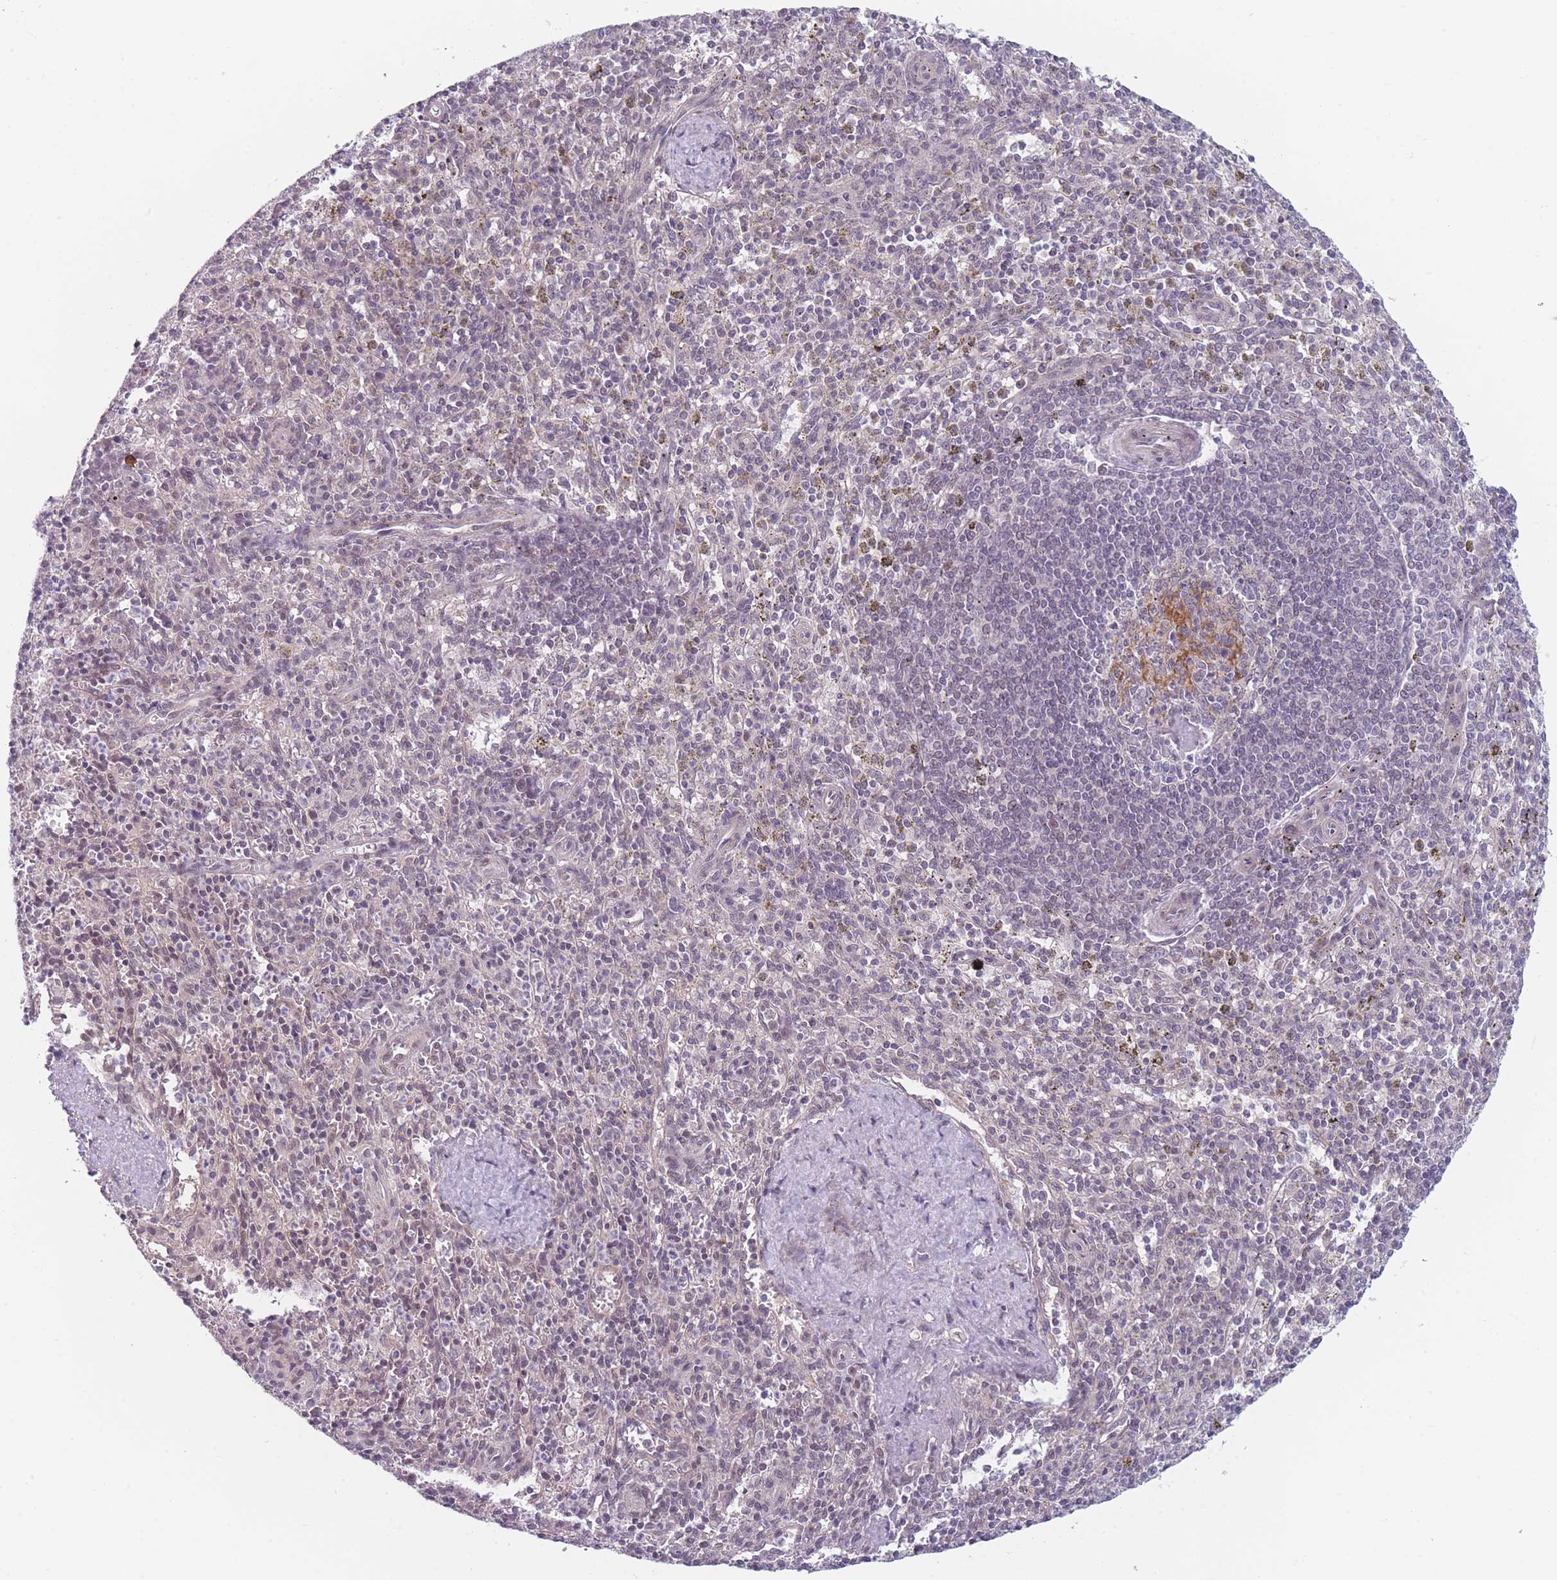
{"staining": {"intensity": "negative", "quantity": "none", "location": "none"}, "tissue": "spleen", "cell_type": "Cells in red pulp", "image_type": "normal", "snomed": [{"axis": "morphology", "description": "Normal tissue, NOS"}, {"axis": "topography", "description": "Spleen"}], "caption": "DAB immunohistochemical staining of benign spleen reveals no significant expression in cells in red pulp. The staining was performed using DAB (3,3'-diaminobenzidine) to visualize the protein expression in brown, while the nuclei were stained in blue with hematoxylin (Magnification: 20x).", "gene": "ANKRD10", "patient": {"sex": "male", "age": 72}}